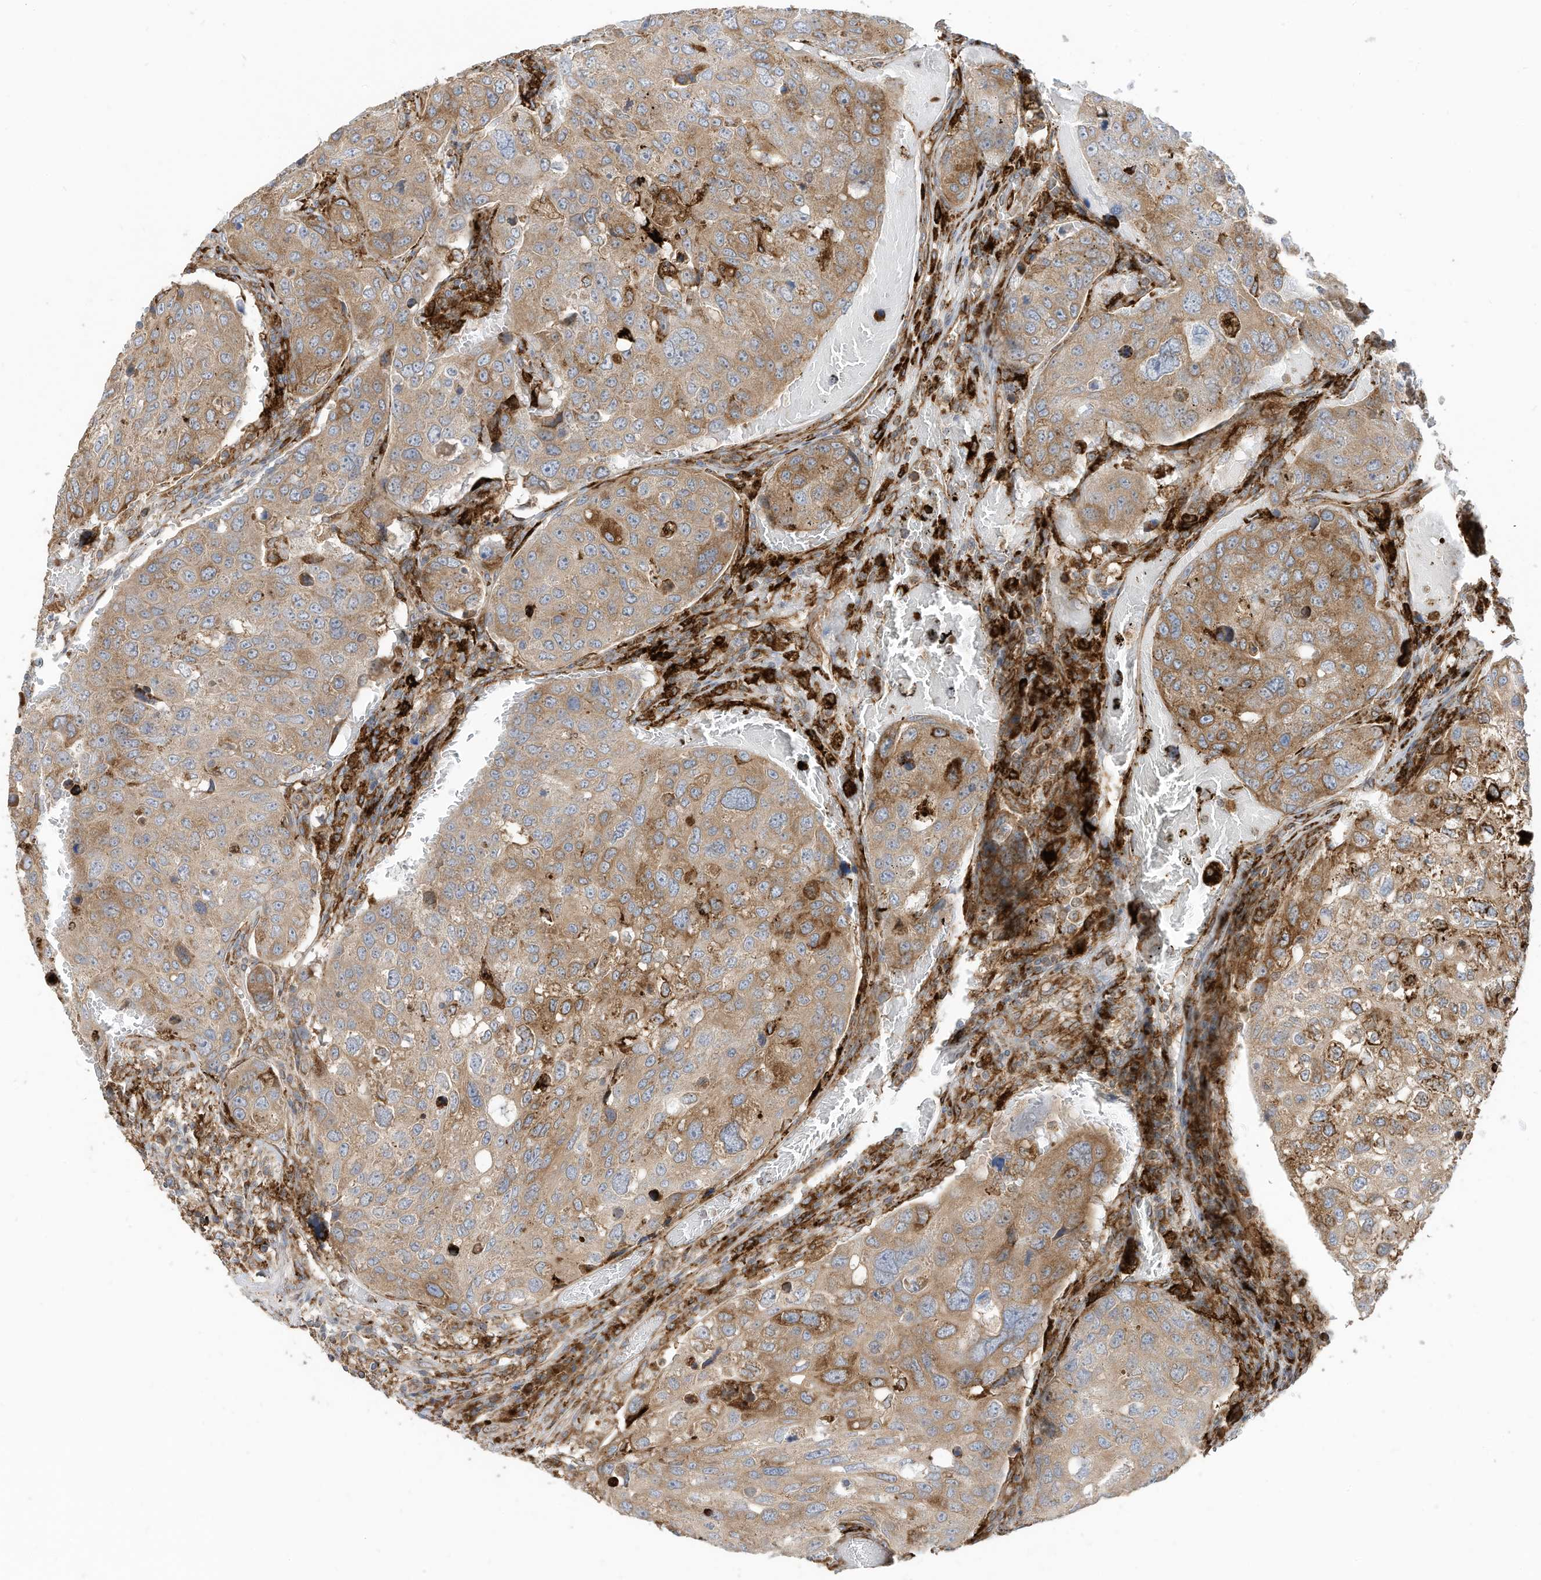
{"staining": {"intensity": "moderate", "quantity": "25%-75%", "location": "cytoplasmic/membranous"}, "tissue": "urothelial cancer", "cell_type": "Tumor cells", "image_type": "cancer", "snomed": [{"axis": "morphology", "description": "Urothelial carcinoma, High grade"}, {"axis": "topography", "description": "Lymph node"}, {"axis": "topography", "description": "Urinary bladder"}], "caption": "IHC micrograph of urothelial carcinoma (high-grade) stained for a protein (brown), which demonstrates medium levels of moderate cytoplasmic/membranous positivity in approximately 25%-75% of tumor cells.", "gene": "TRNAU1AP", "patient": {"sex": "male", "age": 51}}